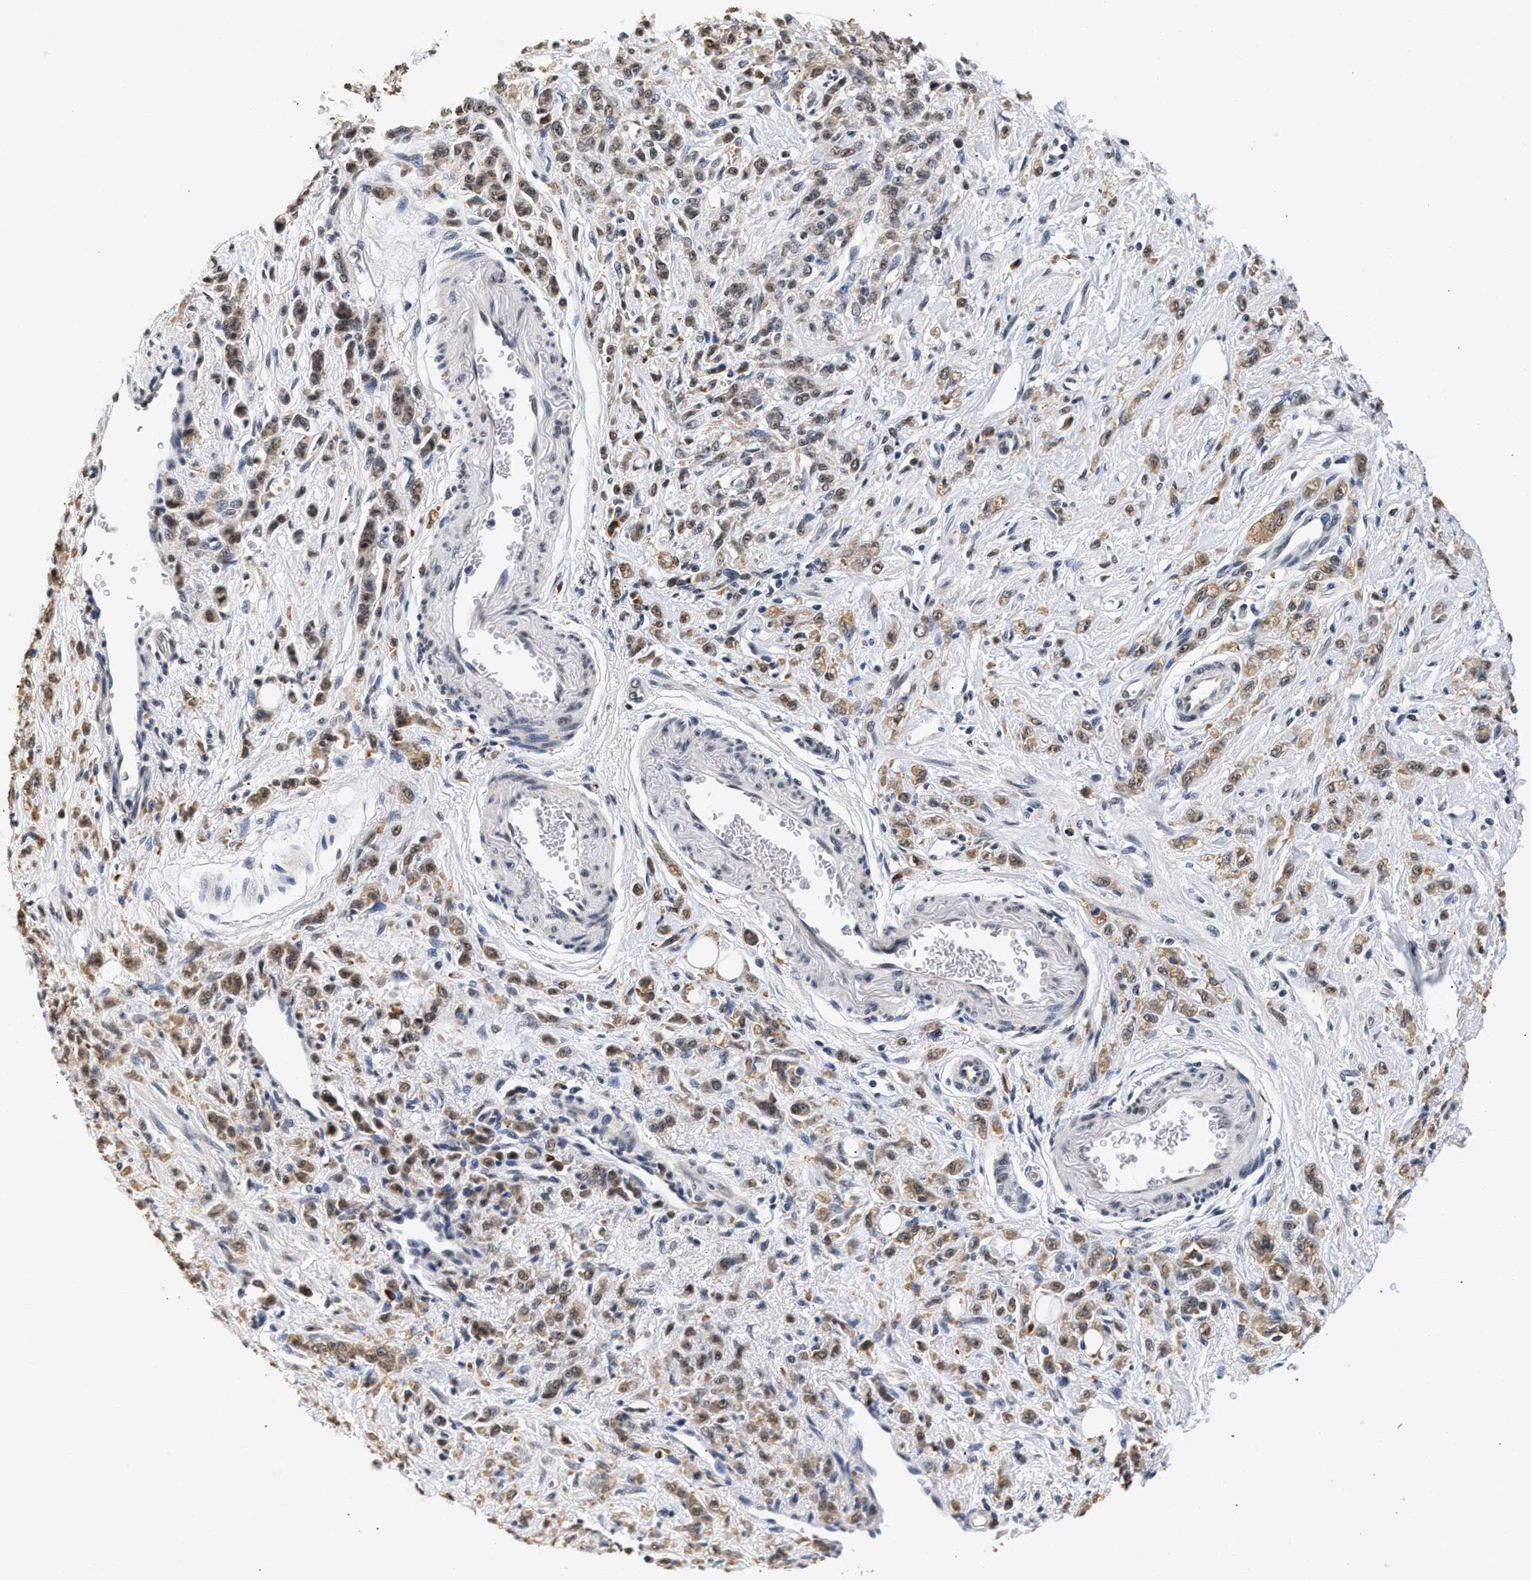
{"staining": {"intensity": "weak", "quantity": ">75%", "location": "cytoplasmic/membranous"}, "tissue": "stomach cancer", "cell_type": "Tumor cells", "image_type": "cancer", "snomed": [{"axis": "morphology", "description": "Normal tissue, NOS"}, {"axis": "morphology", "description": "Adenocarcinoma, NOS"}, {"axis": "topography", "description": "Stomach"}], "caption": "Immunohistochemistry (IHC) of human stomach cancer (adenocarcinoma) shows low levels of weak cytoplasmic/membranous positivity in approximately >75% of tumor cells. The staining was performed using DAB to visualize the protein expression in brown, while the nuclei were stained in blue with hematoxylin (Magnification: 20x).", "gene": "THOC1", "patient": {"sex": "male", "age": 82}}